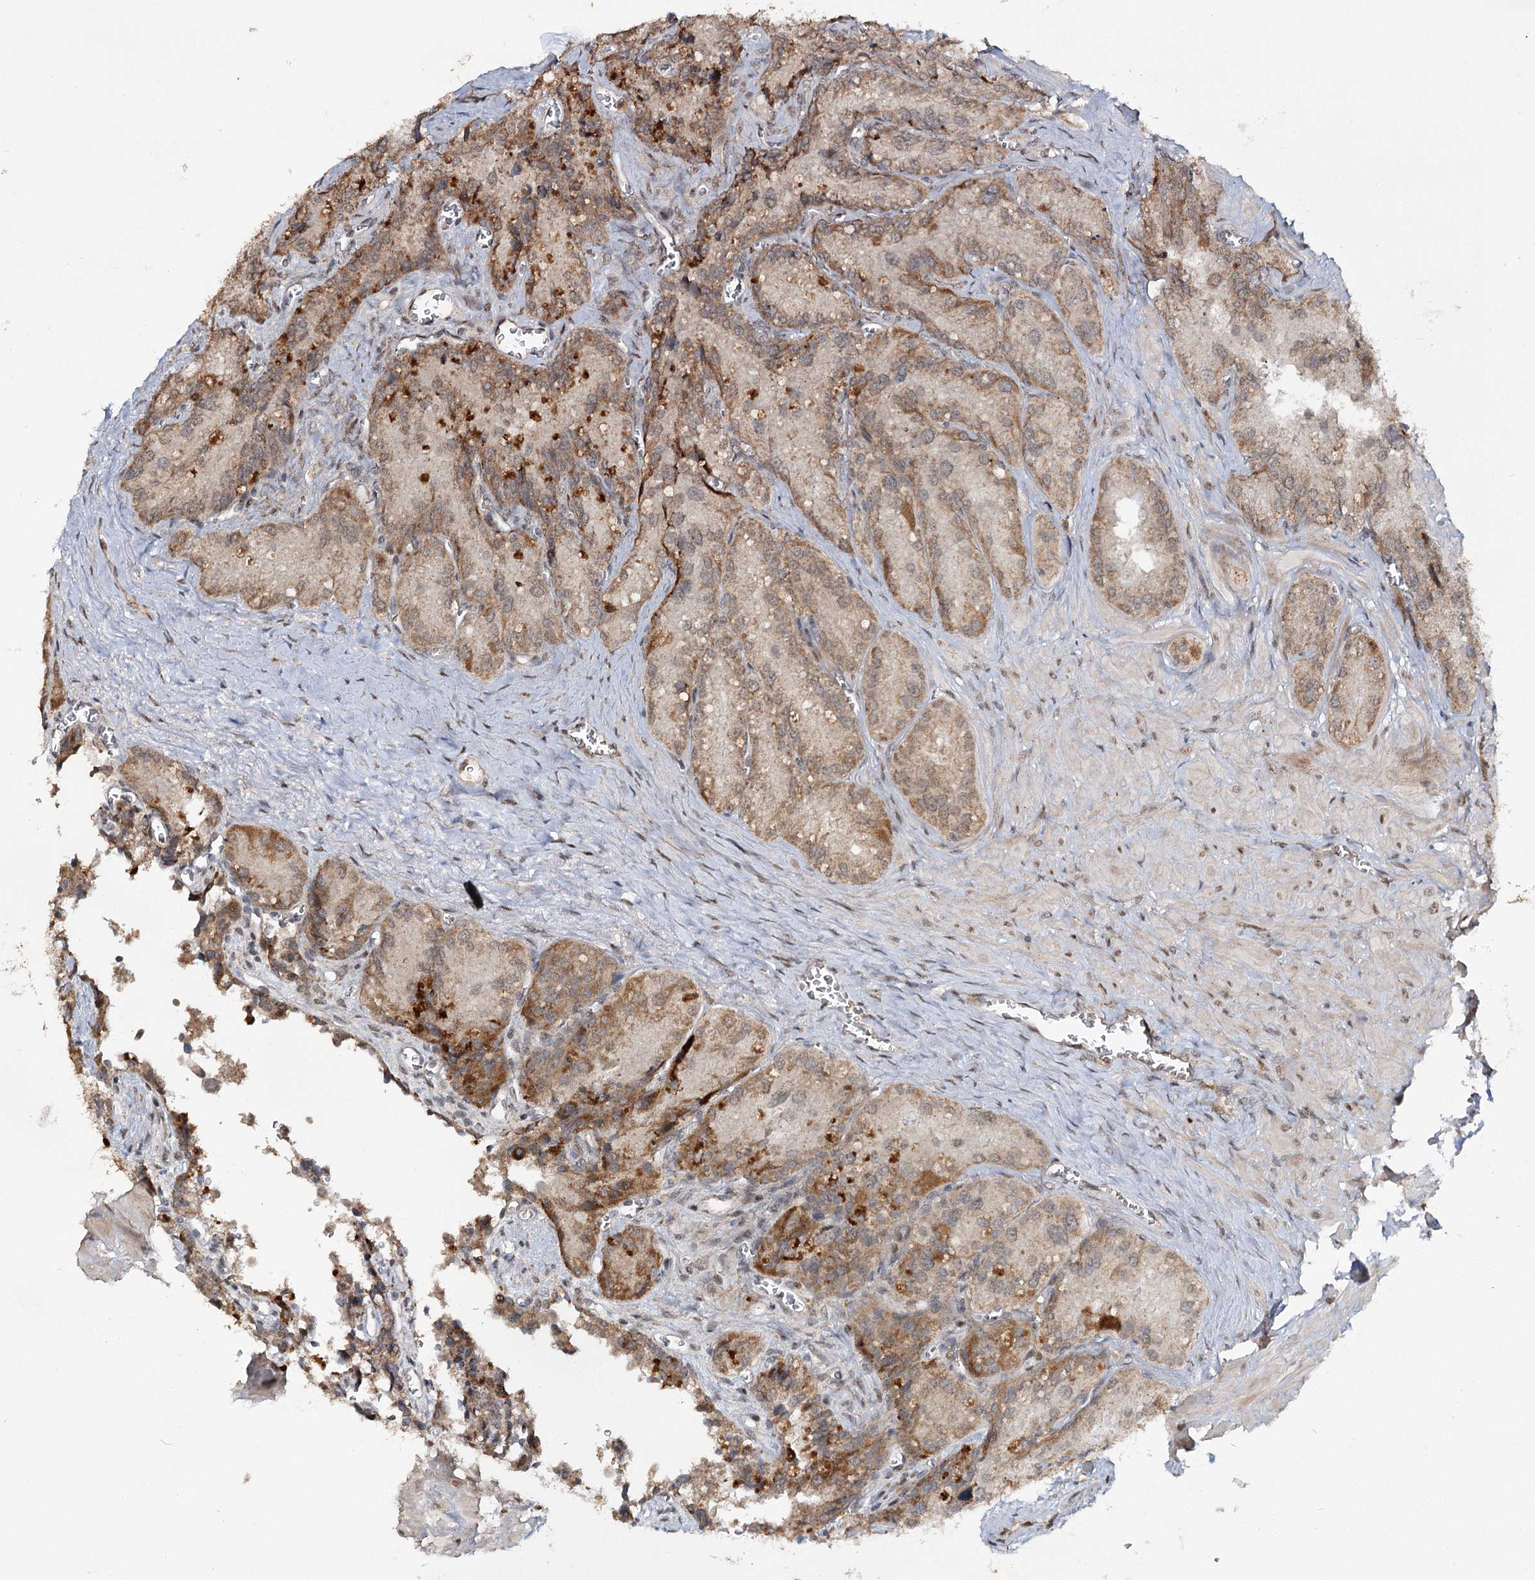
{"staining": {"intensity": "moderate", "quantity": ">75%", "location": "cytoplasmic/membranous"}, "tissue": "seminal vesicle", "cell_type": "Glandular cells", "image_type": "normal", "snomed": [{"axis": "morphology", "description": "Normal tissue, NOS"}, {"axis": "topography", "description": "Seminal veicle"}], "caption": "Immunohistochemistry histopathology image of benign human seminal vesicle stained for a protein (brown), which displays medium levels of moderate cytoplasmic/membranous expression in about >75% of glandular cells.", "gene": "ZNRF3", "patient": {"sex": "male", "age": 62}}